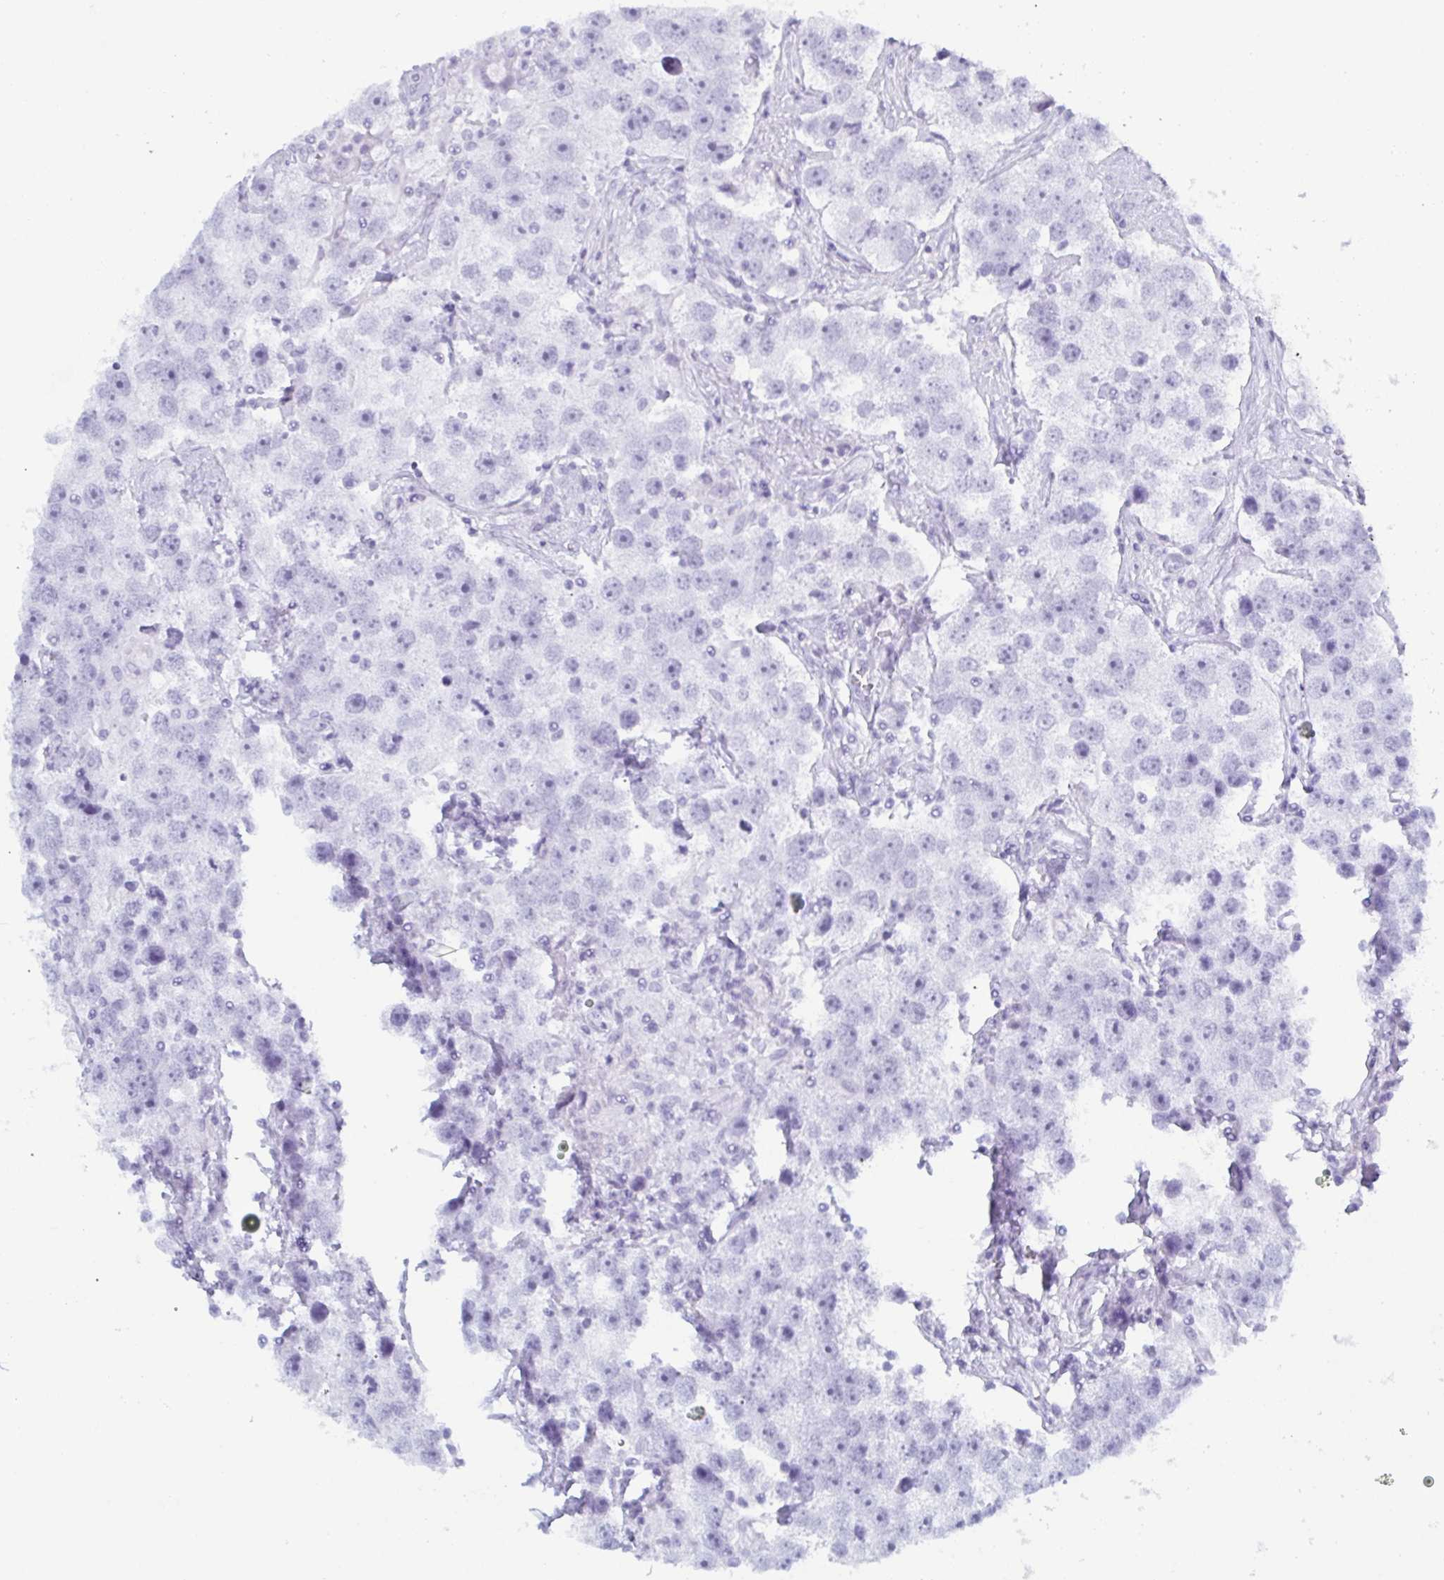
{"staining": {"intensity": "negative", "quantity": "none", "location": "none"}, "tissue": "testis cancer", "cell_type": "Tumor cells", "image_type": "cancer", "snomed": [{"axis": "morphology", "description": "Seminoma, NOS"}, {"axis": "topography", "description": "Testis"}], "caption": "This is a histopathology image of immunohistochemistry (IHC) staining of seminoma (testis), which shows no expression in tumor cells.", "gene": "ZFP64", "patient": {"sex": "male", "age": 49}}